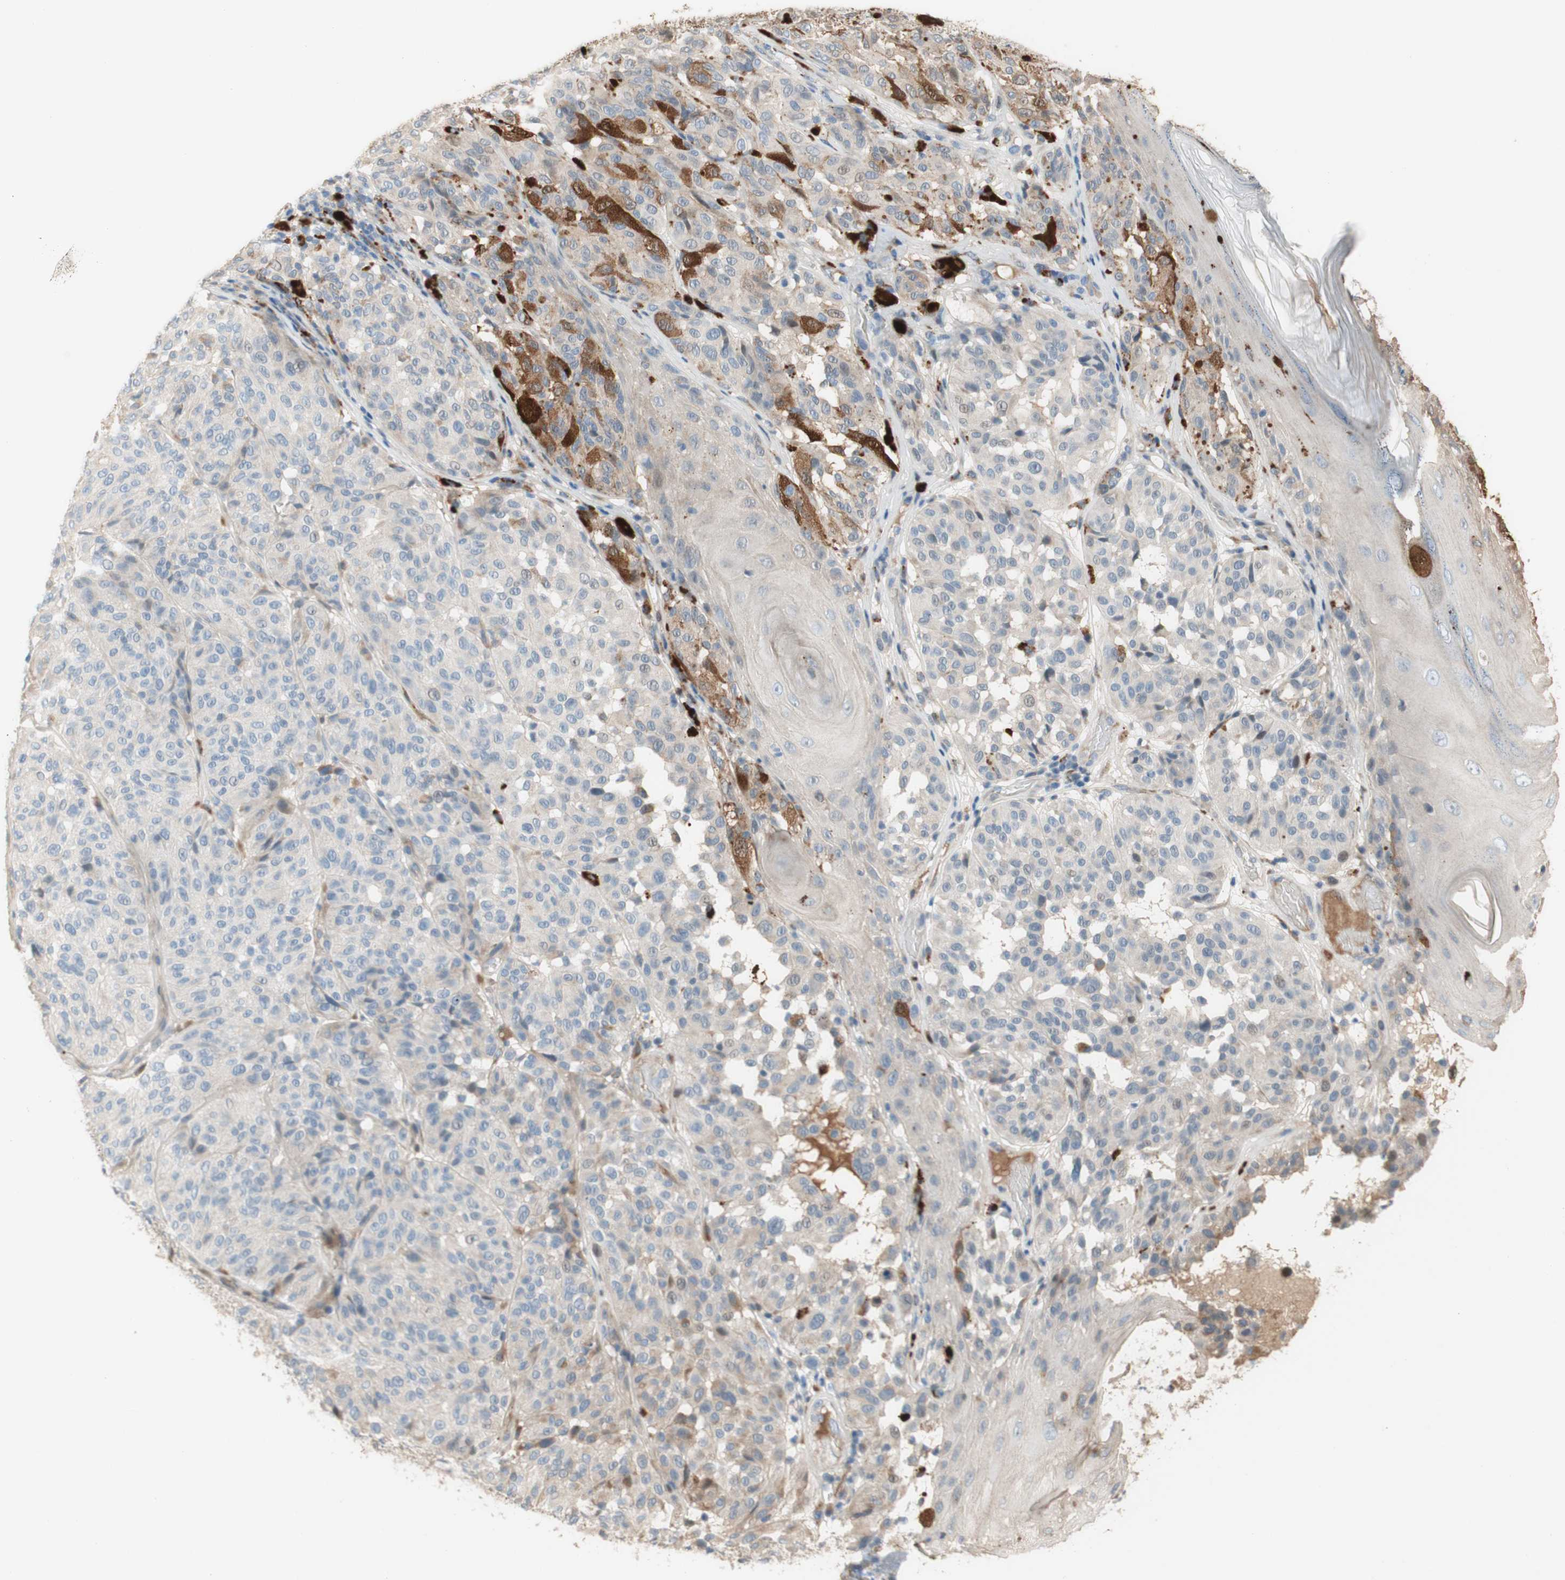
{"staining": {"intensity": "negative", "quantity": "none", "location": "none"}, "tissue": "melanoma", "cell_type": "Tumor cells", "image_type": "cancer", "snomed": [{"axis": "morphology", "description": "Malignant melanoma, NOS"}, {"axis": "topography", "description": "Skin"}], "caption": "This micrograph is of malignant melanoma stained with immunohistochemistry to label a protein in brown with the nuclei are counter-stained blue. There is no positivity in tumor cells.", "gene": "PTPN21", "patient": {"sex": "female", "age": 46}}